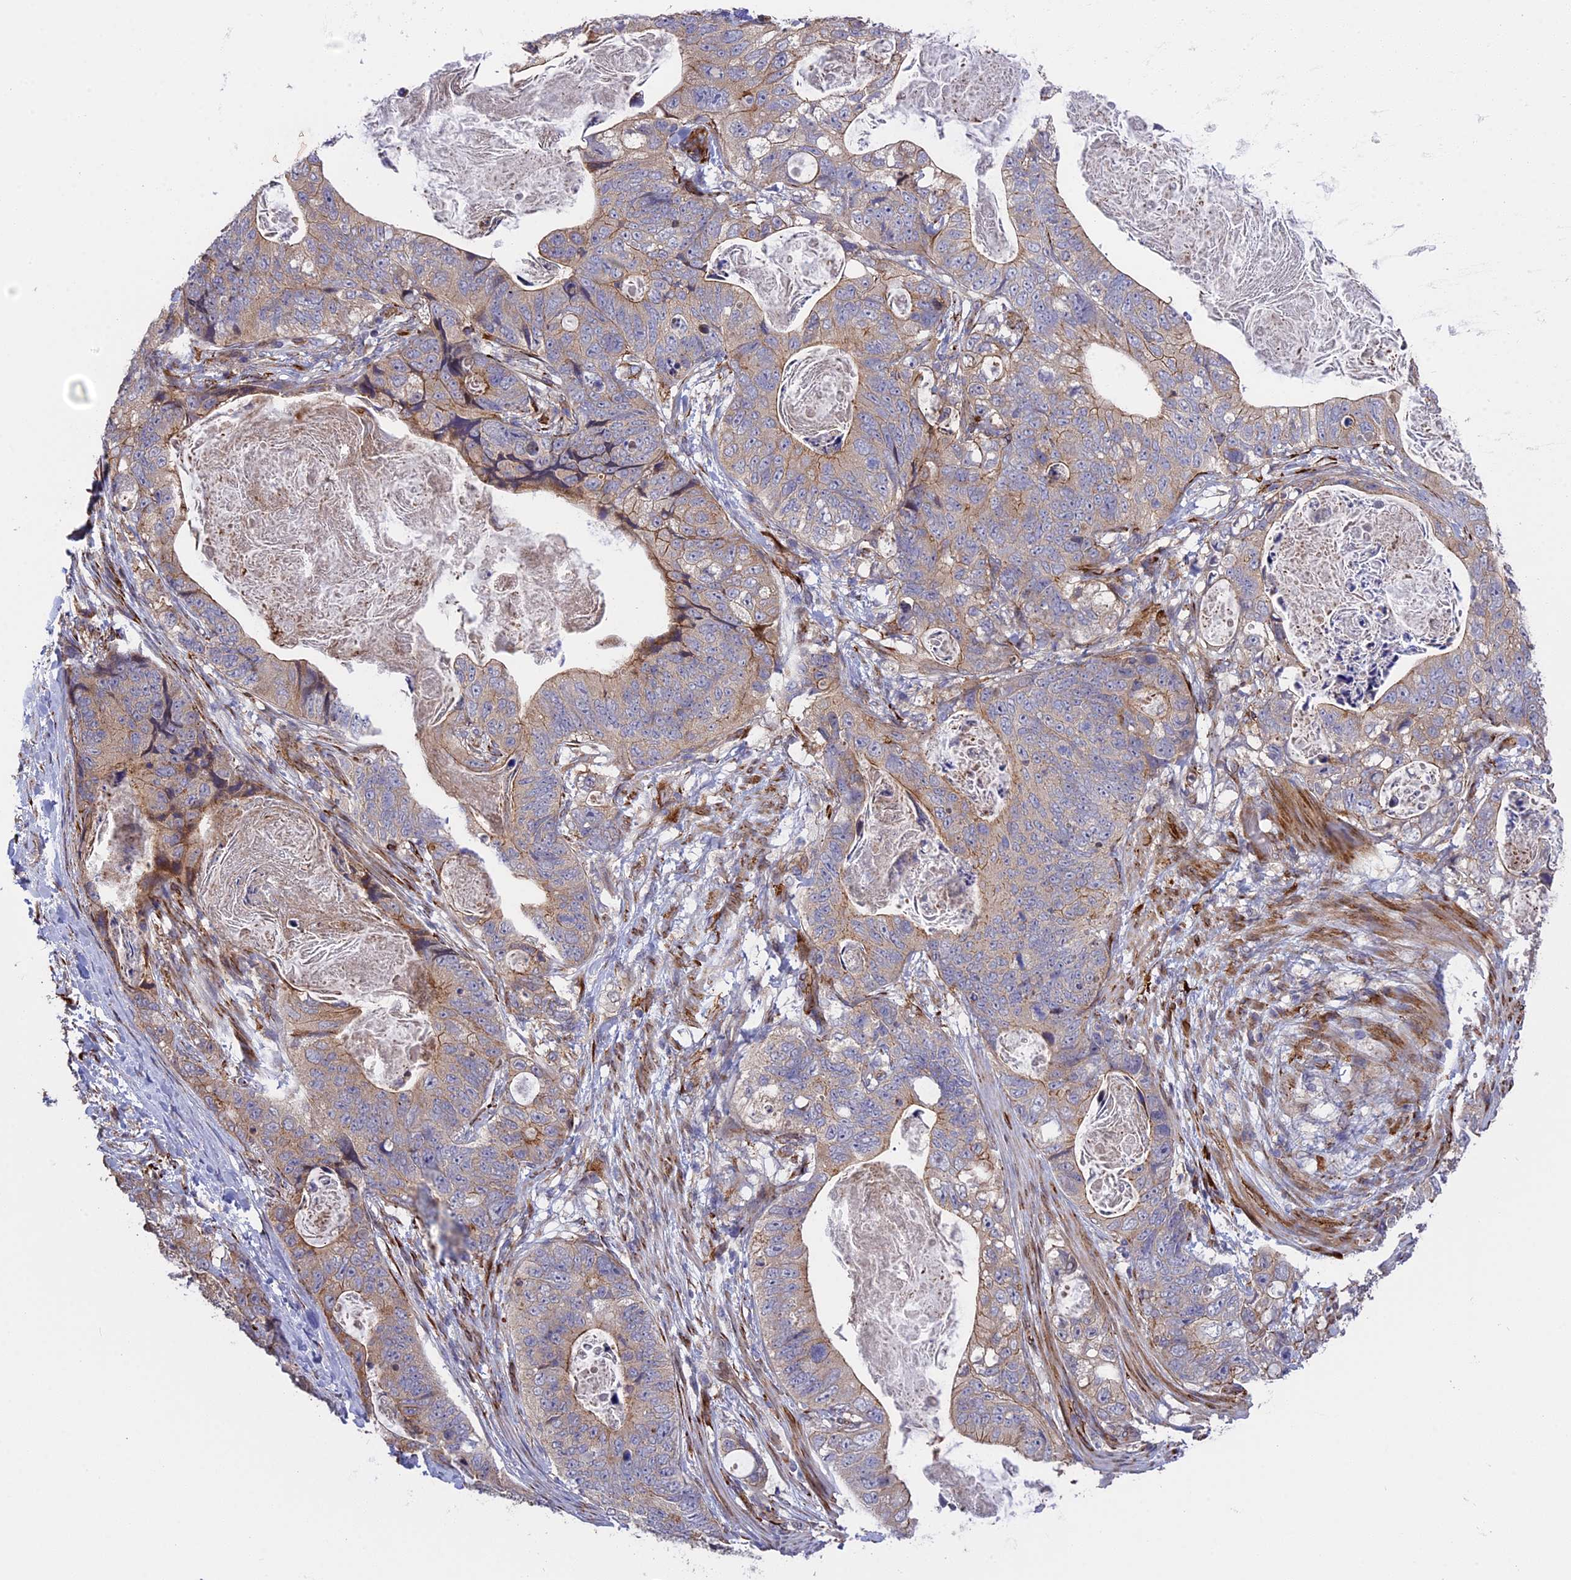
{"staining": {"intensity": "weak", "quantity": "25%-75%", "location": "cytoplasmic/membranous"}, "tissue": "stomach cancer", "cell_type": "Tumor cells", "image_type": "cancer", "snomed": [{"axis": "morphology", "description": "Normal tissue, NOS"}, {"axis": "morphology", "description": "Adenocarcinoma, NOS"}, {"axis": "topography", "description": "Stomach"}], "caption": "Immunohistochemical staining of human stomach cancer (adenocarcinoma) displays weak cytoplasmic/membranous protein positivity in about 25%-75% of tumor cells.", "gene": "DDX60L", "patient": {"sex": "female", "age": 89}}